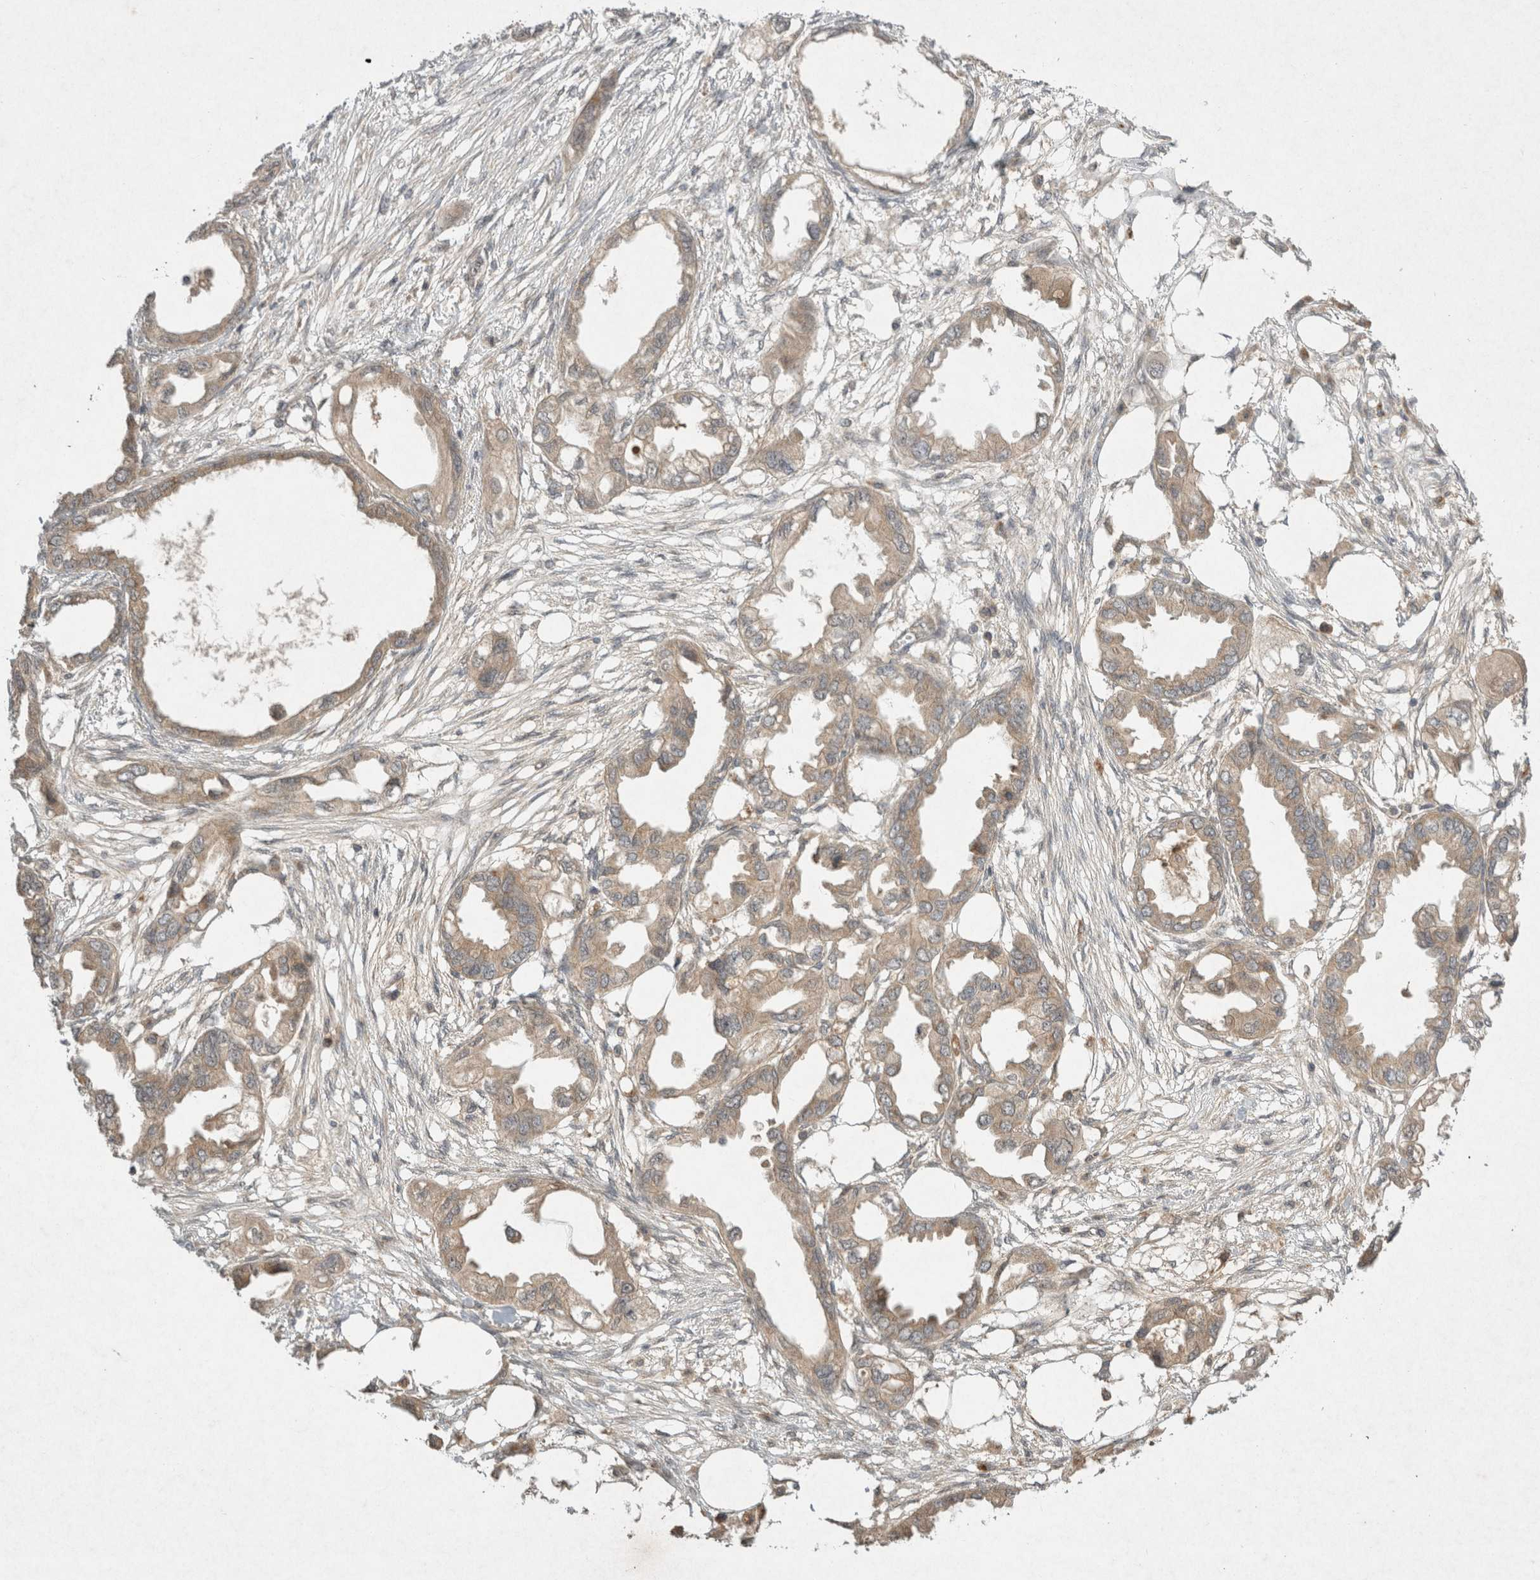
{"staining": {"intensity": "moderate", "quantity": ">75%", "location": "cytoplasmic/membranous"}, "tissue": "endometrial cancer", "cell_type": "Tumor cells", "image_type": "cancer", "snomed": [{"axis": "morphology", "description": "Adenocarcinoma, NOS"}, {"axis": "morphology", "description": "Adenocarcinoma, metastatic, NOS"}, {"axis": "topography", "description": "Adipose tissue"}, {"axis": "topography", "description": "Endometrium"}], "caption": "The histopathology image shows staining of endometrial cancer, revealing moderate cytoplasmic/membranous protein positivity (brown color) within tumor cells.", "gene": "LOXL2", "patient": {"sex": "female", "age": 67}}